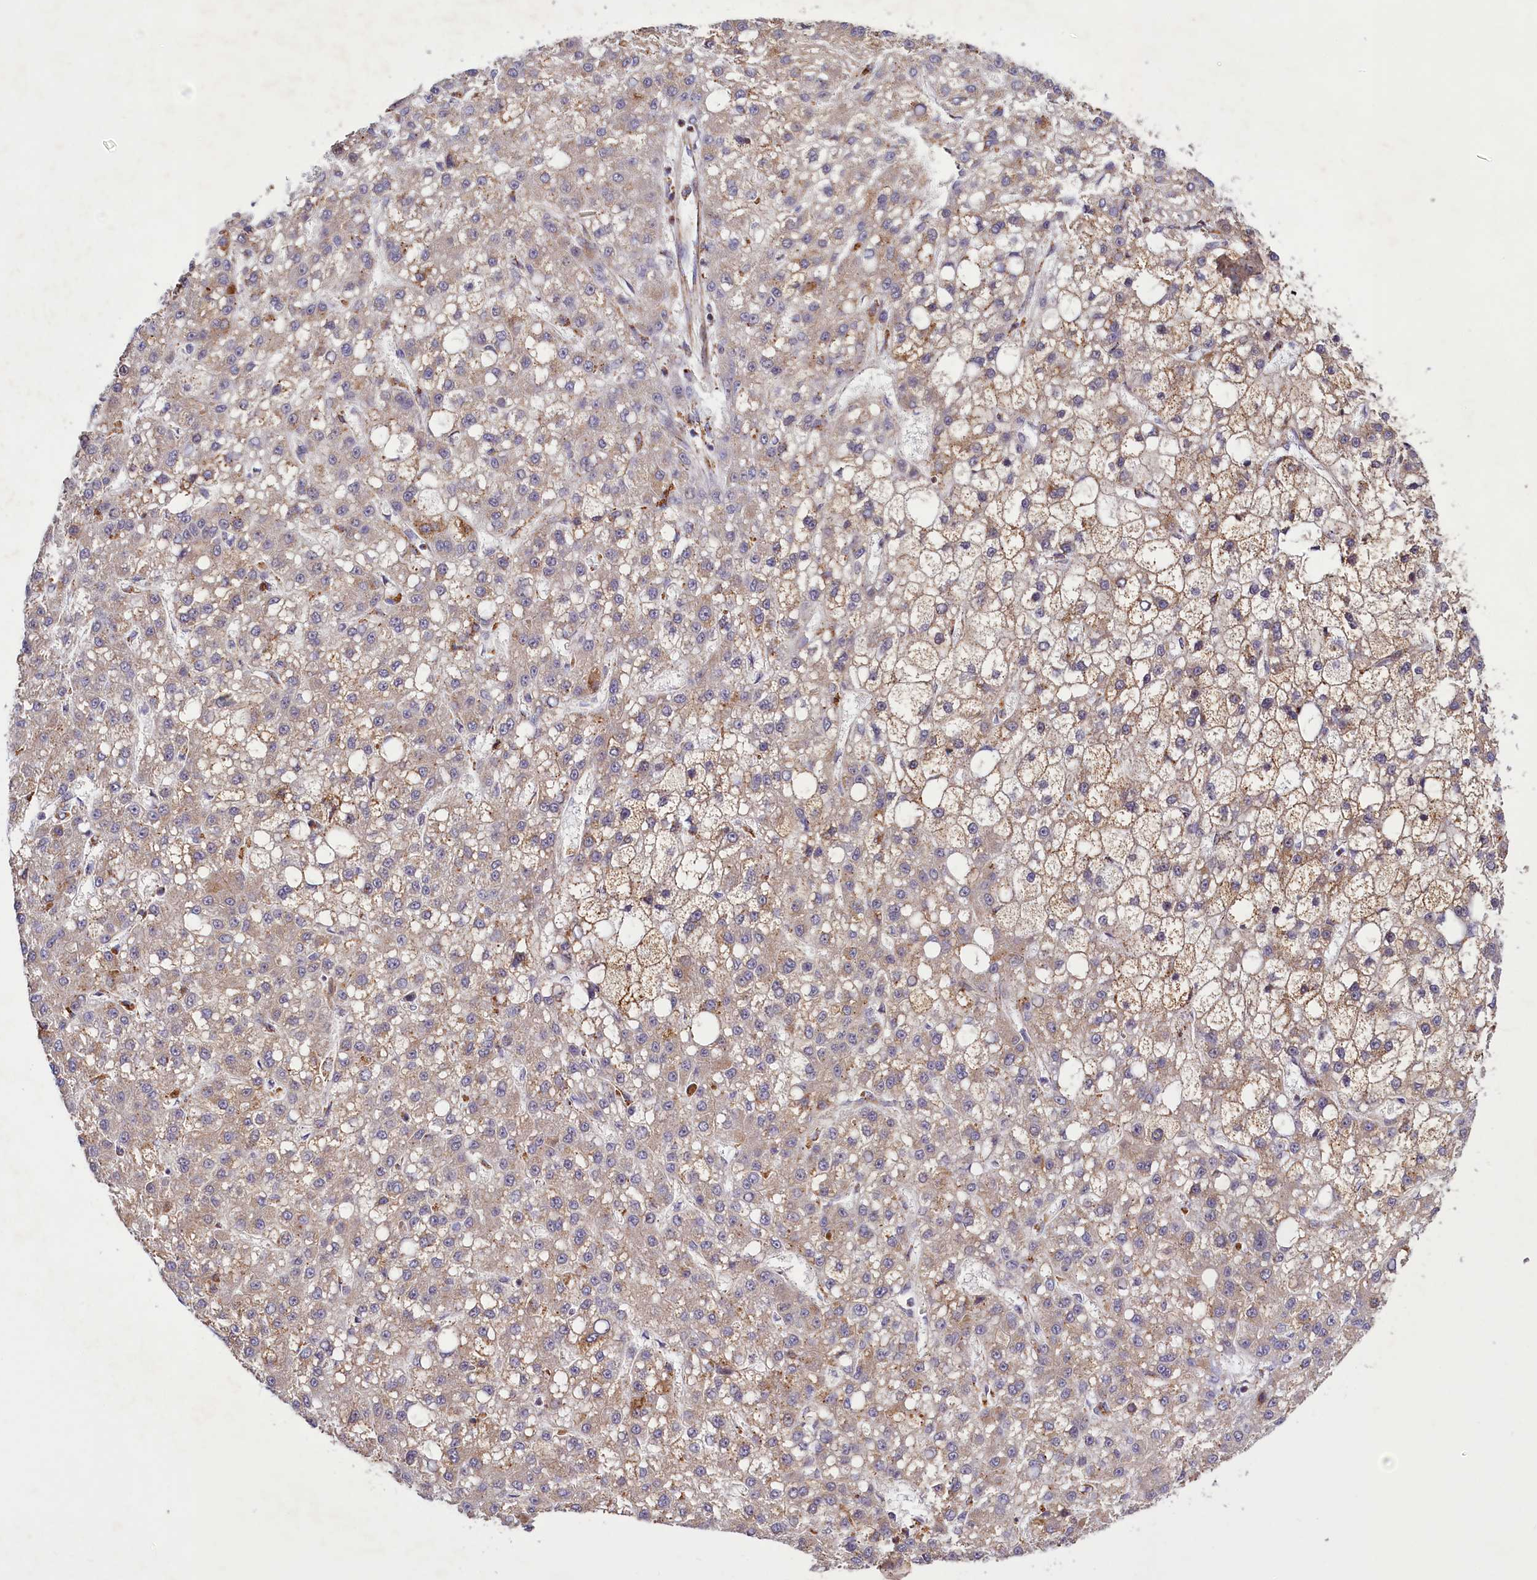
{"staining": {"intensity": "weak", "quantity": ">75%", "location": "cytoplasmic/membranous"}, "tissue": "liver cancer", "cell_type": "Tumor cells", "image_type": "cancer", "snomed": [{"axis": "morphology", "description": "Carcinoma, Hepatocellular, NOS"}, {"axis": "topography", "description": "Liver"}], "caption": "A brown stain labels weak cytoplasmic/membranous positivity of a protein in liver cancer (hepatocellular carcinoma) tumor cells.", "gene": "DYNC2H1", "patient": {"sex": "male", "age": 67}}